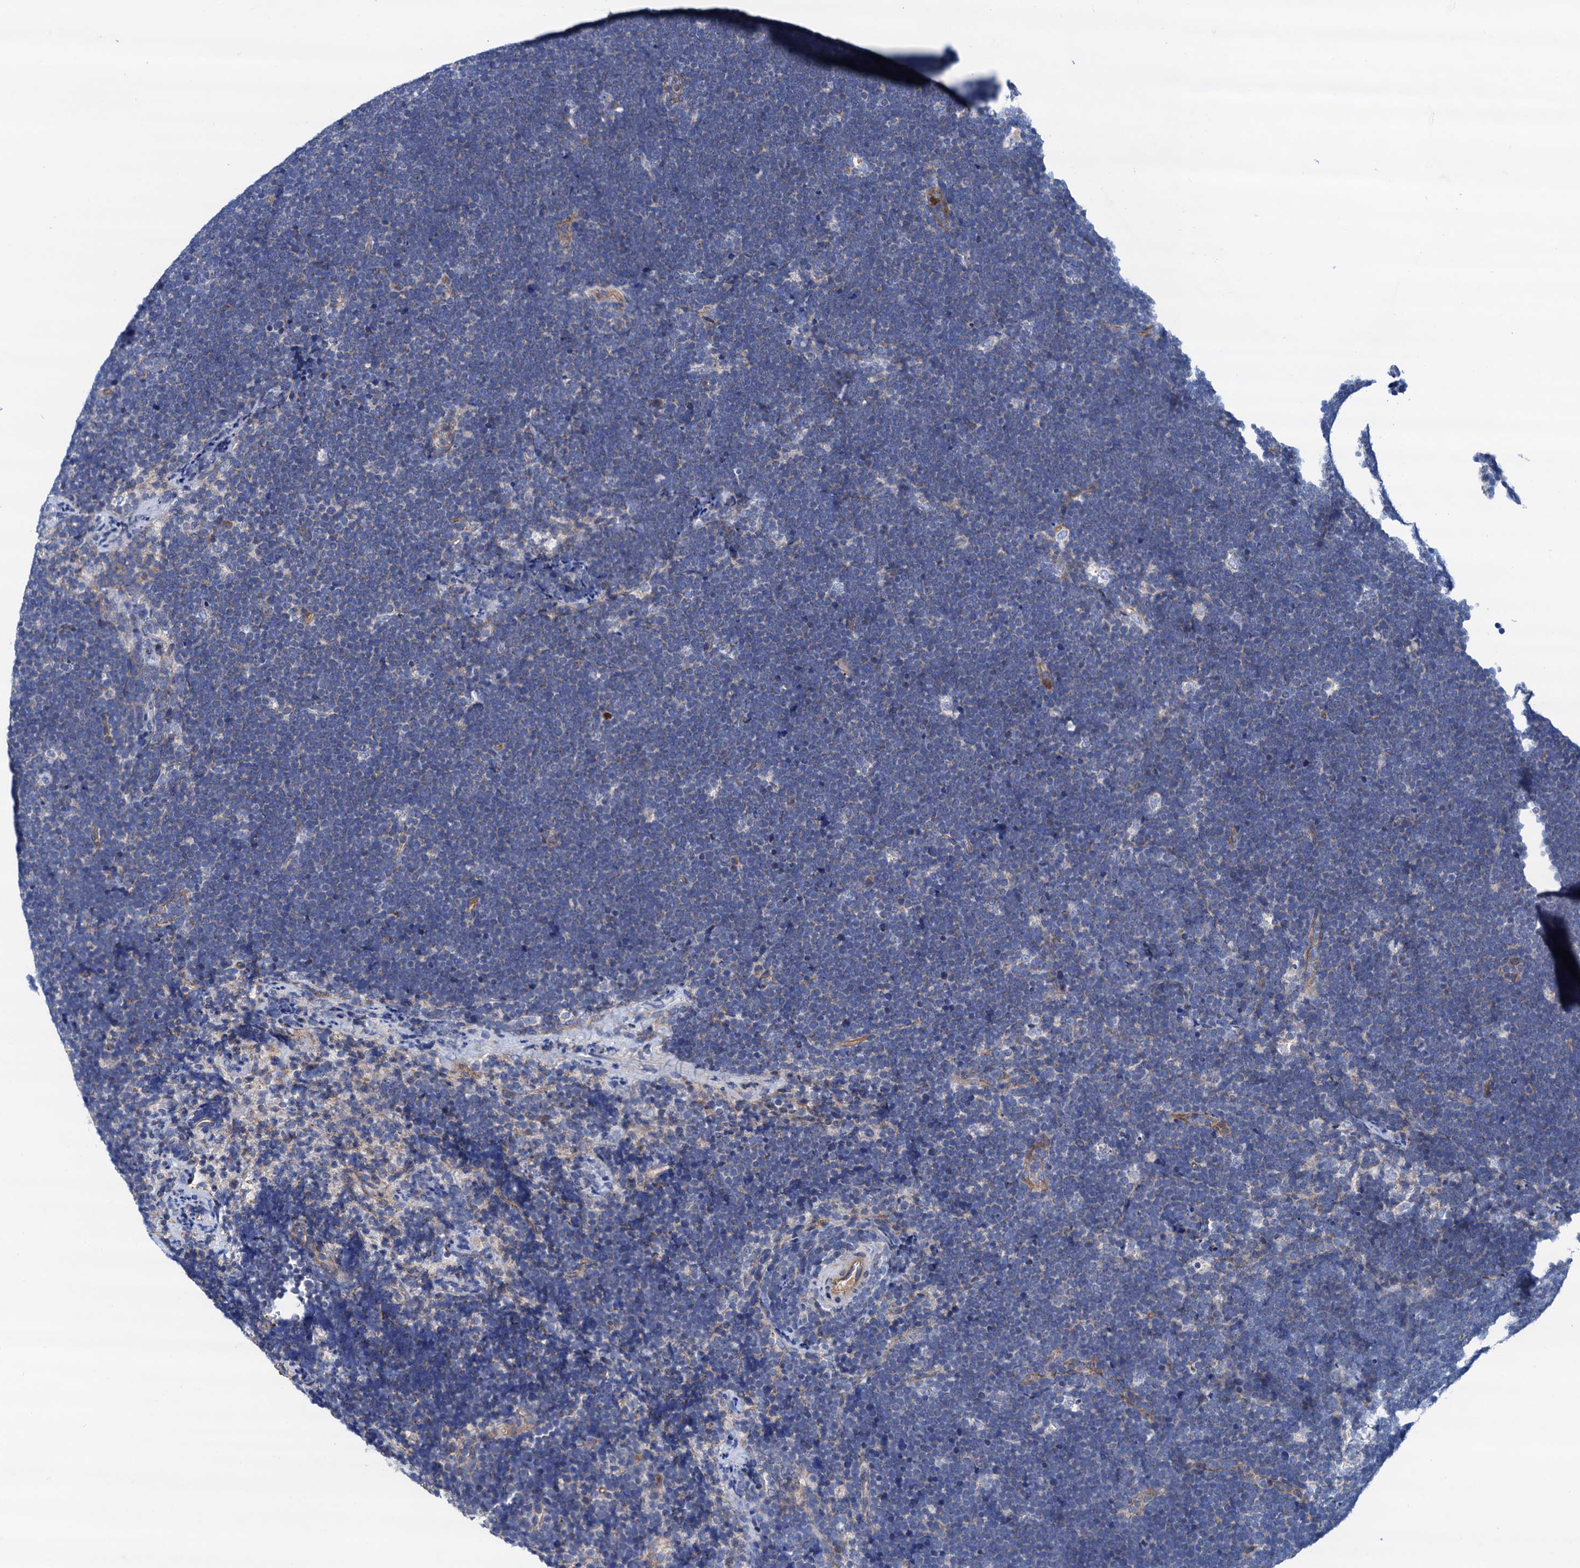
{"staining": {"intensity": "negative", "quantity": "none", "location": "none"}, "tissue": "lymphoma", "cell_type": "Tumor cells", "image_type": "cancer", "snomed": [{"axis": "morphology", "description": "Malignant lymphoma, non-Hodgkin's type, High grade"}, {"axis": "topography", "description": "Lymph node"}], "caption": "Tumor cells are negative for protein expression in human lymphoma.", "gene": "RASSF9", "patient": {"sex": "male", "age": 13}}